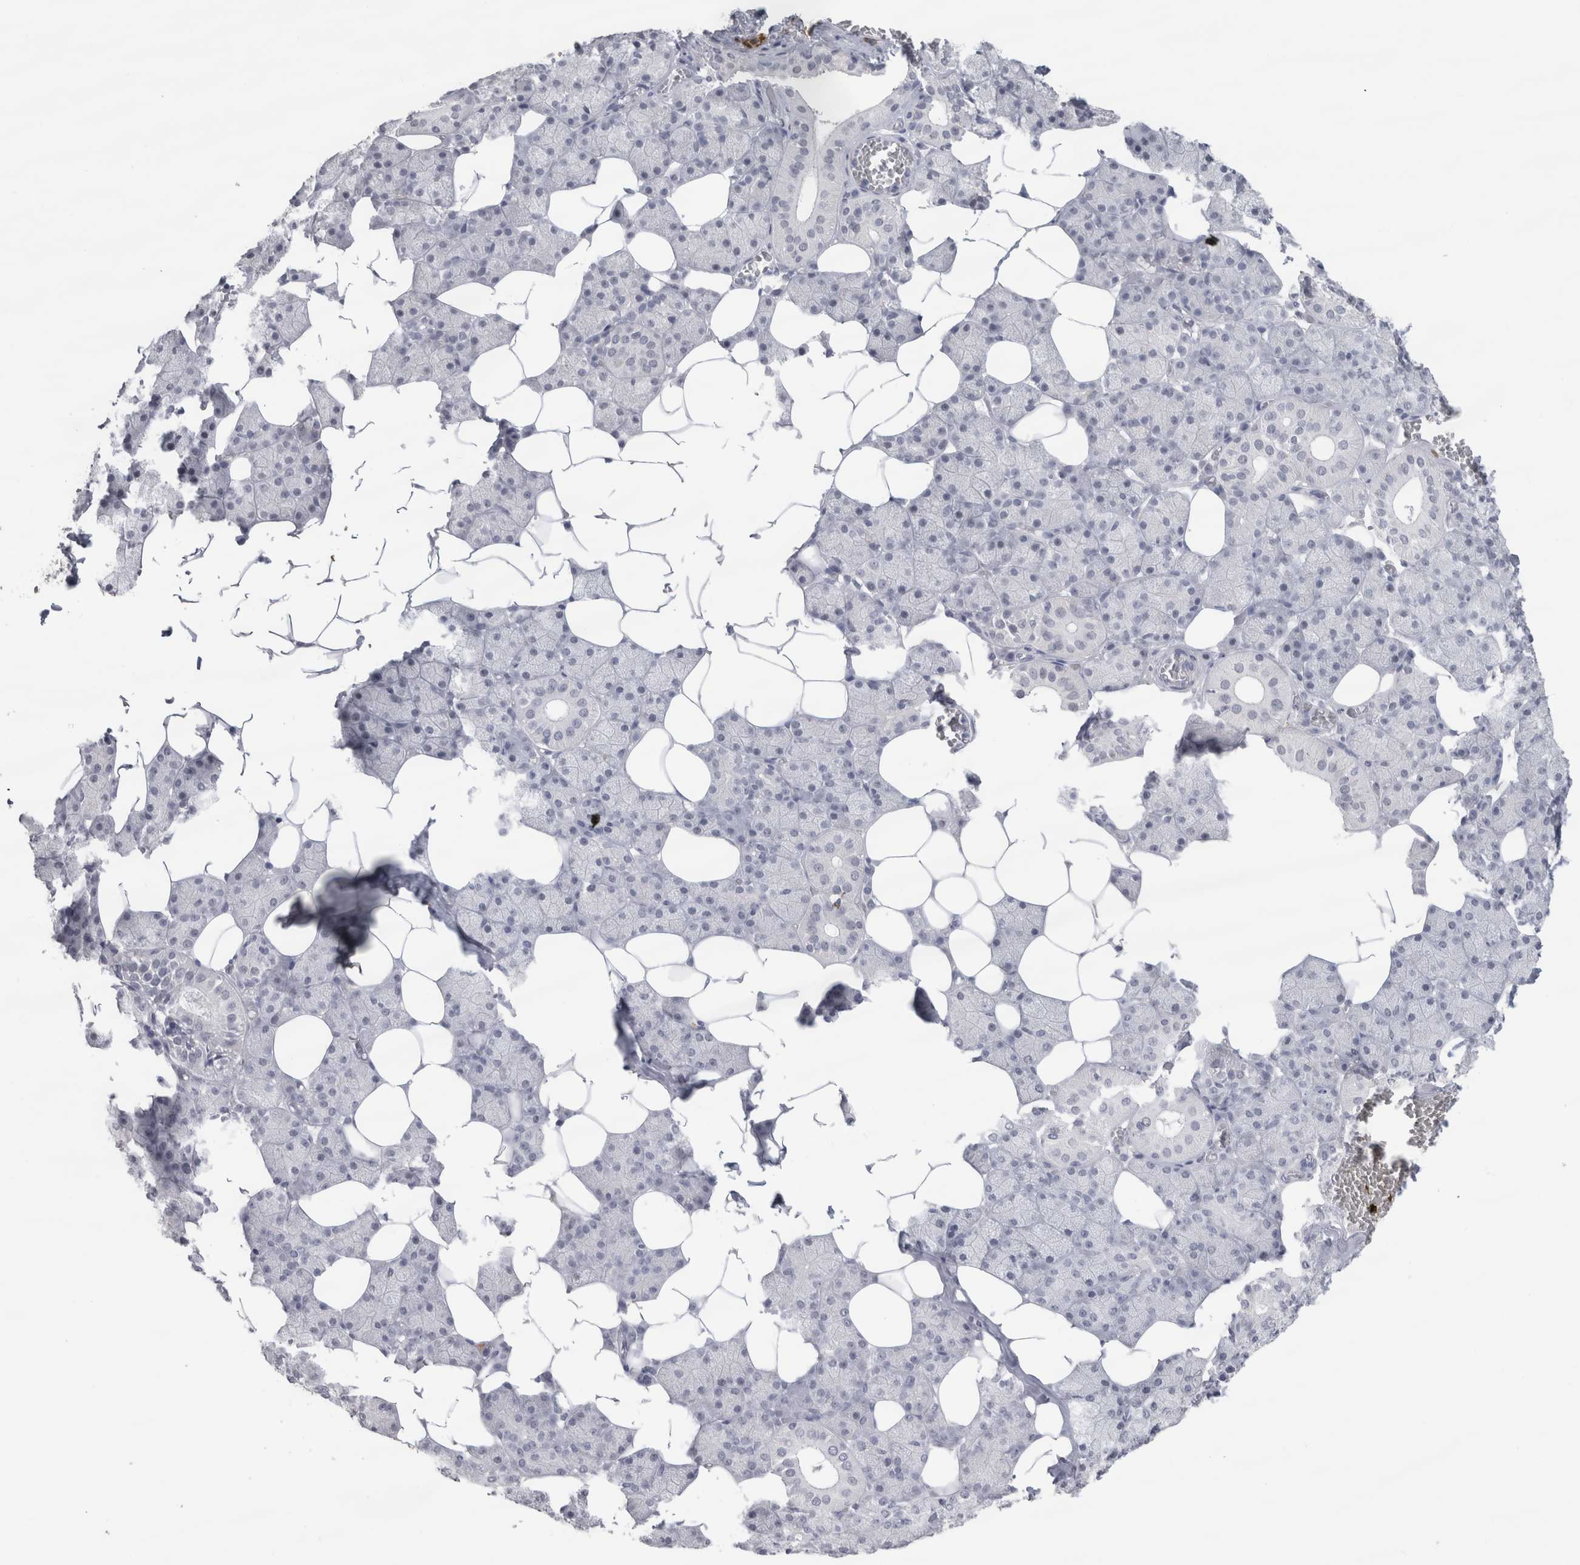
{"staining": {"intensity": "negative", "quantity": "none", "location": "none"}, "tissue": "salivary gland", "cell_type": "Glandular cells", "image_type": "normal", "snomed": [{"axis": "morphology", "description": "Normal tissue, NOS"}, {"axis": "topography", "description": "Salivary gland"}], "caption": "Human salivary gland stained for a protein using immunohistochemistry exhibits no positivity in glandular cells.", "gene": "CDH17", "patient": {"sex": "female", "age": 33}}